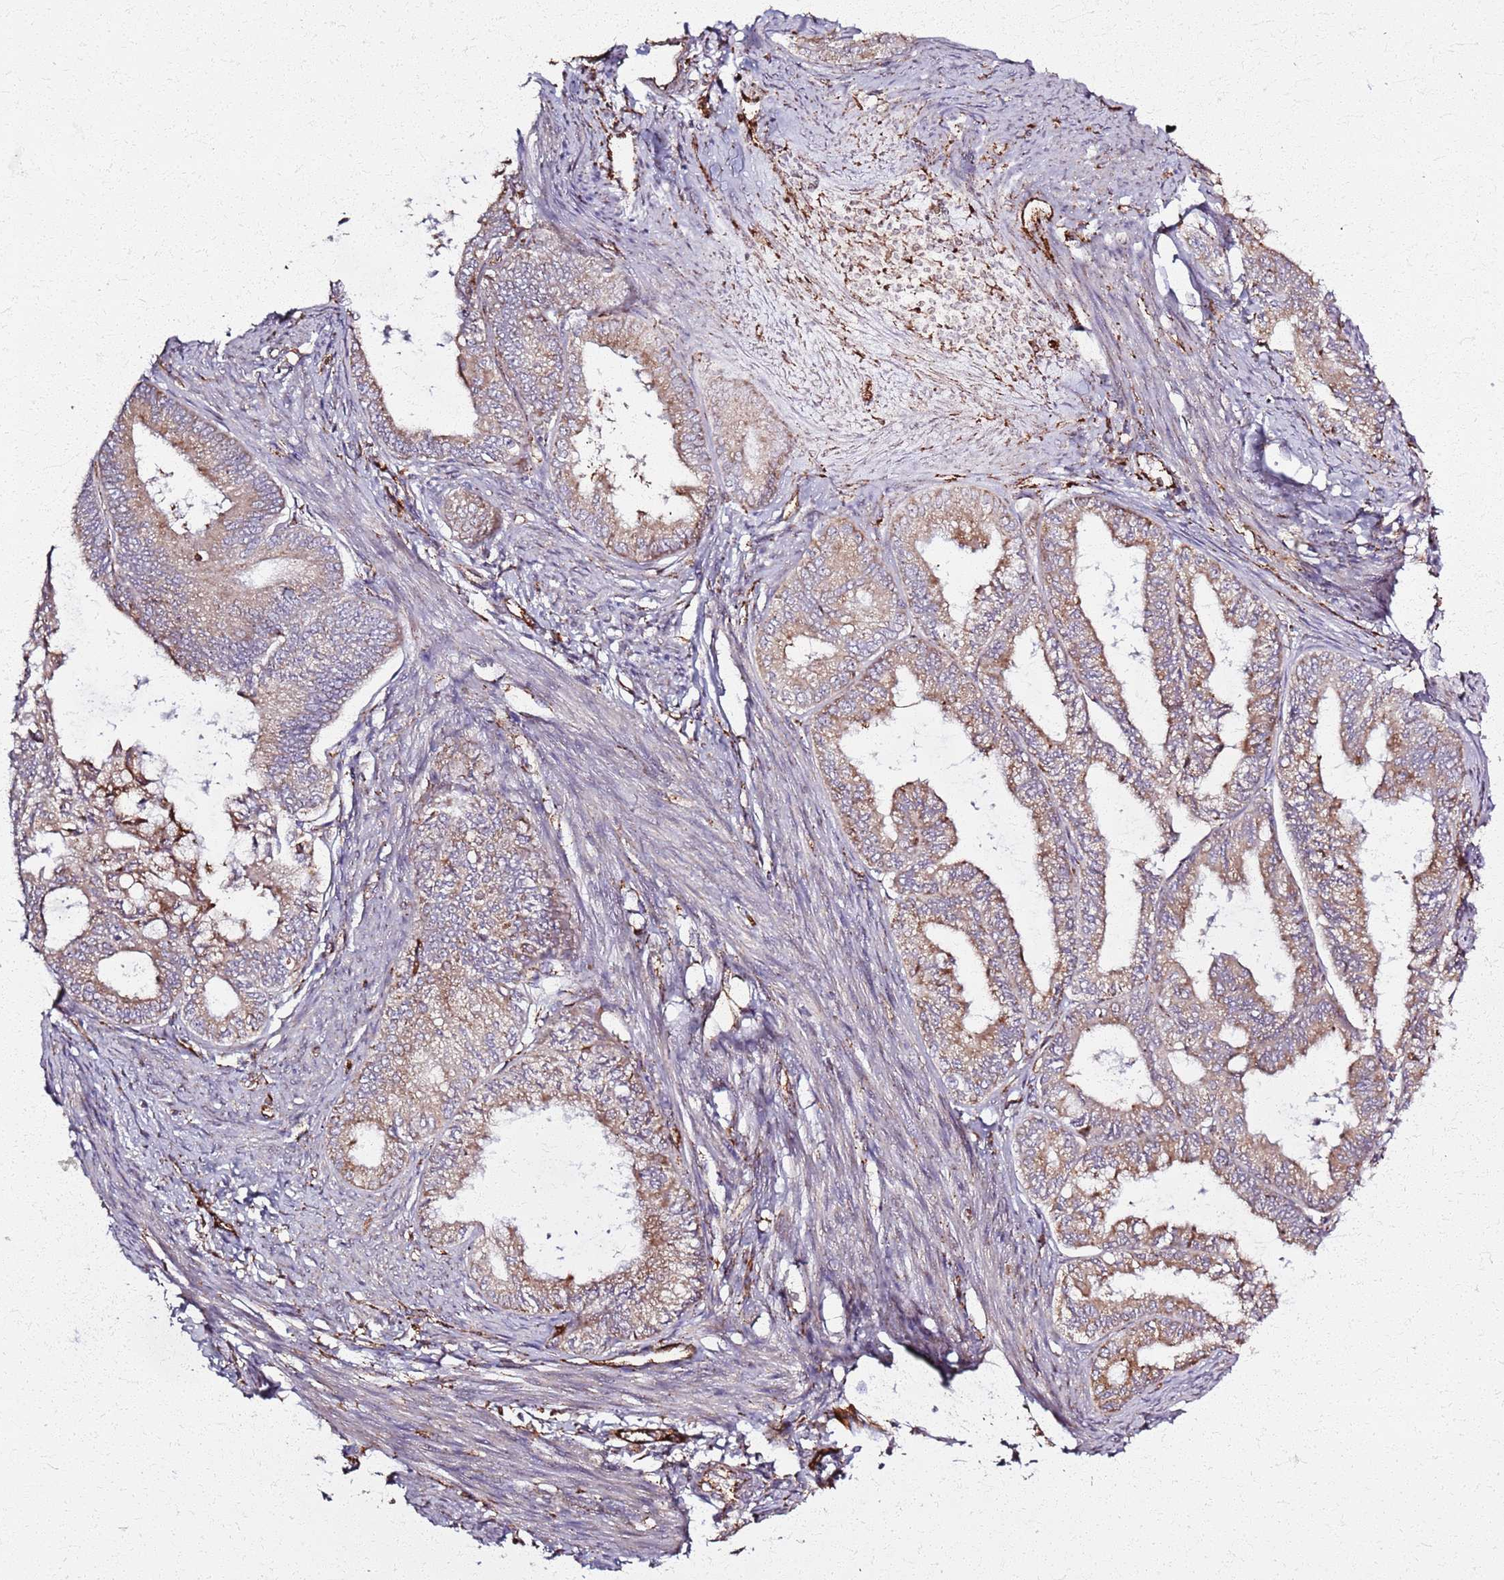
{"staining": {"intensity": "moderate", "quantity": "25%-75%", "location": "cytoplasmic/membranous"}, "tissue": "endometrial cancer", "cell_type": "Tumor cells", "image_type": "cancer", "snomed": [{"axis": "morphology", "description": "Adenocarcinoma, NOS"}, {"axis": "topography", "description": "Endometrium"}], "caption": "A histopathology image showing moderate cytoplasmic/membranous expression in about 25%-75% of tumor cells in endometrial cancer (adenocarcinoma), as visualized by brown immunohistochemical staining.", "gene": "KRI1", "patient": {"sex": "female", "age": 86}}